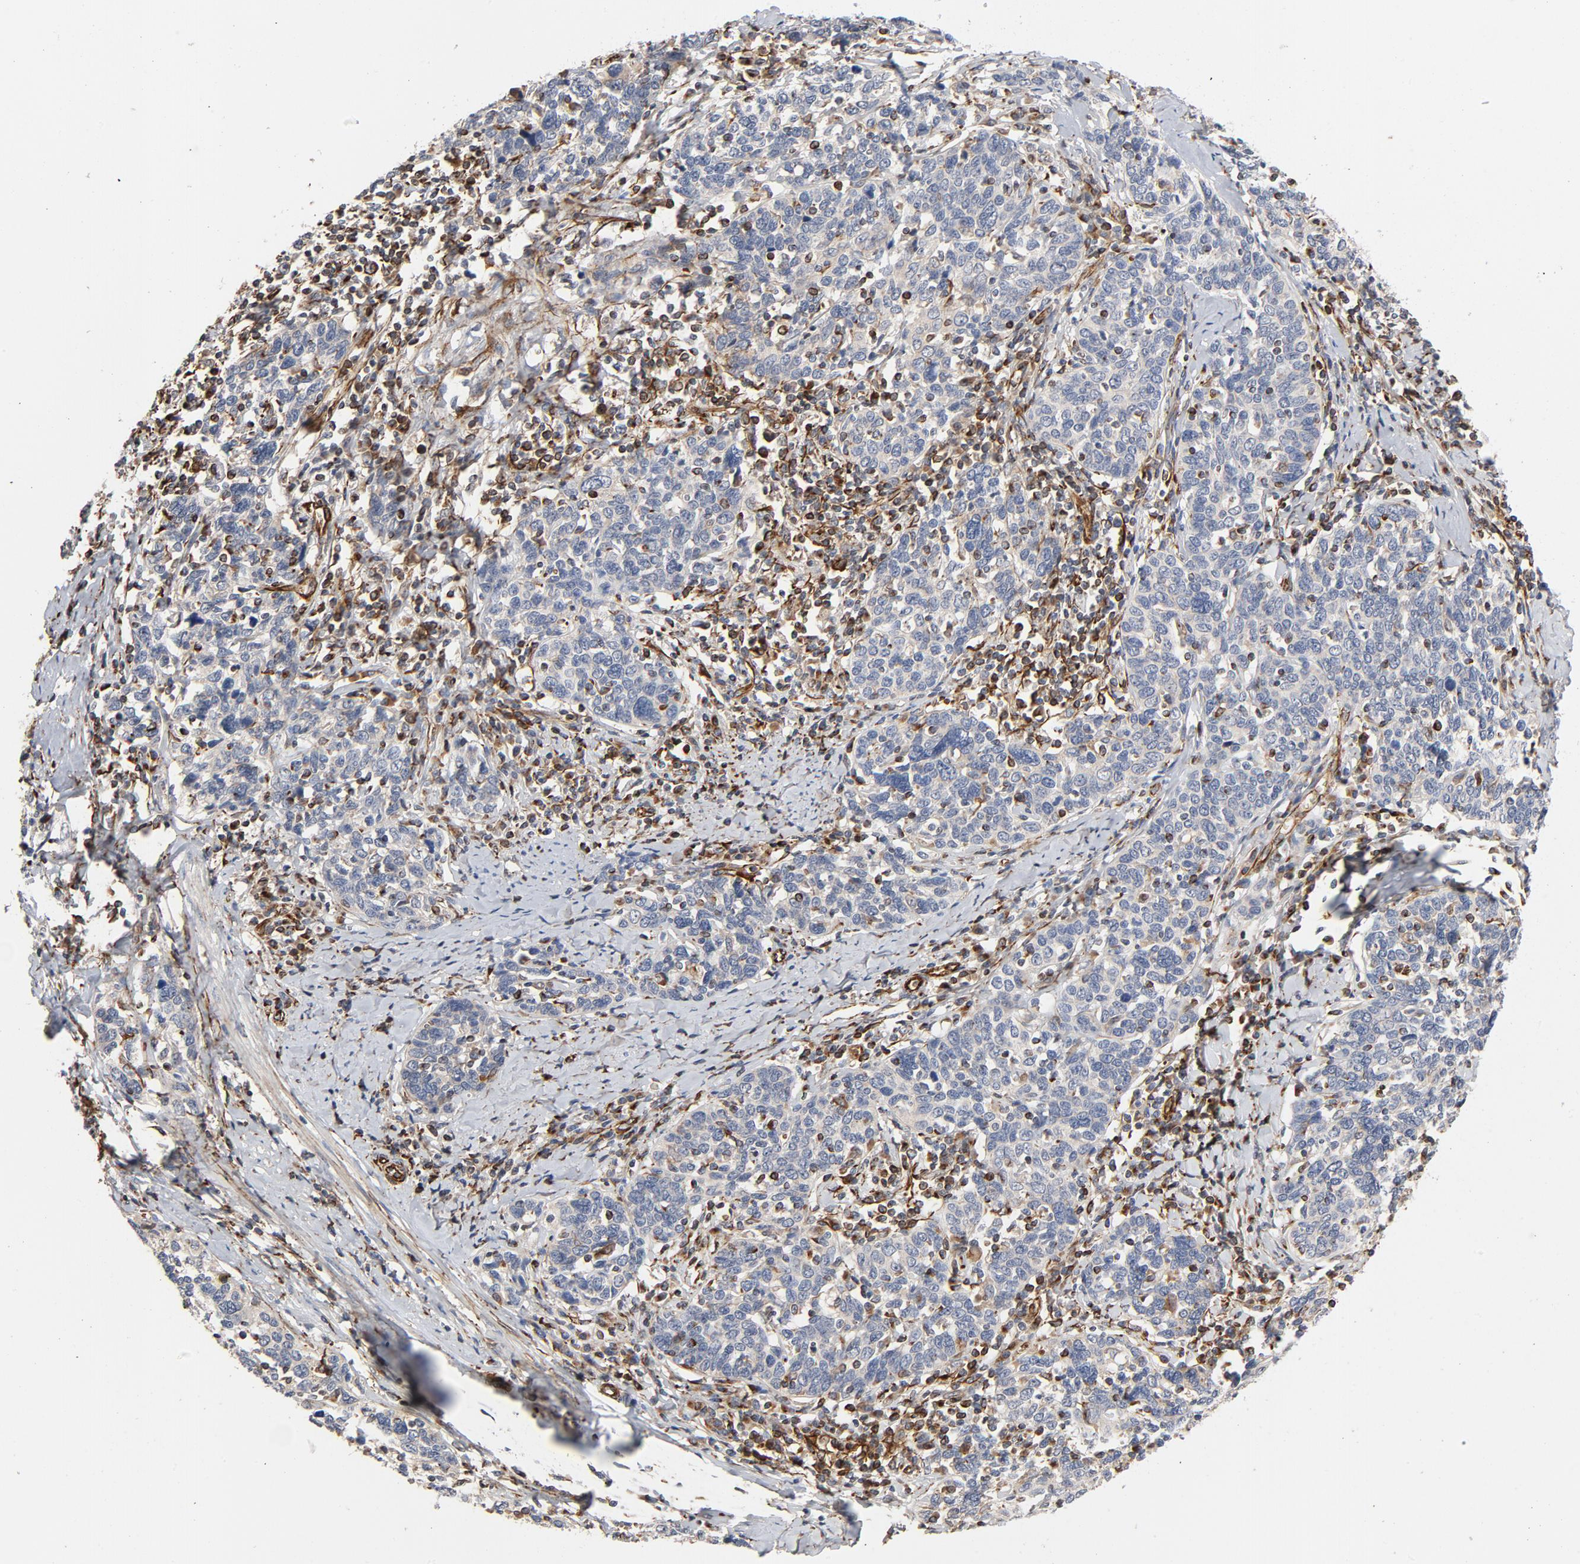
{"staining": {"intensity": "weak", "quantity": "<25%", "location": "cytoplasmic/membranous"}, "tissue": "cervical cancer", "cell_type": "Tumor cells", "image_type": "cancer", "snomed": [{"axis": "morphology", "description": "Squamous cell carcinoma, NOS"}, {"axis": "topography", "description": "Cervix"}], "caption": "A photomicrograph of squamous cell carcinoma (cervical) stained for a protein shows no brown staining in tumor cells.", "gene": "FAM118A", "patient": {"sex": "female", "age": 41}}